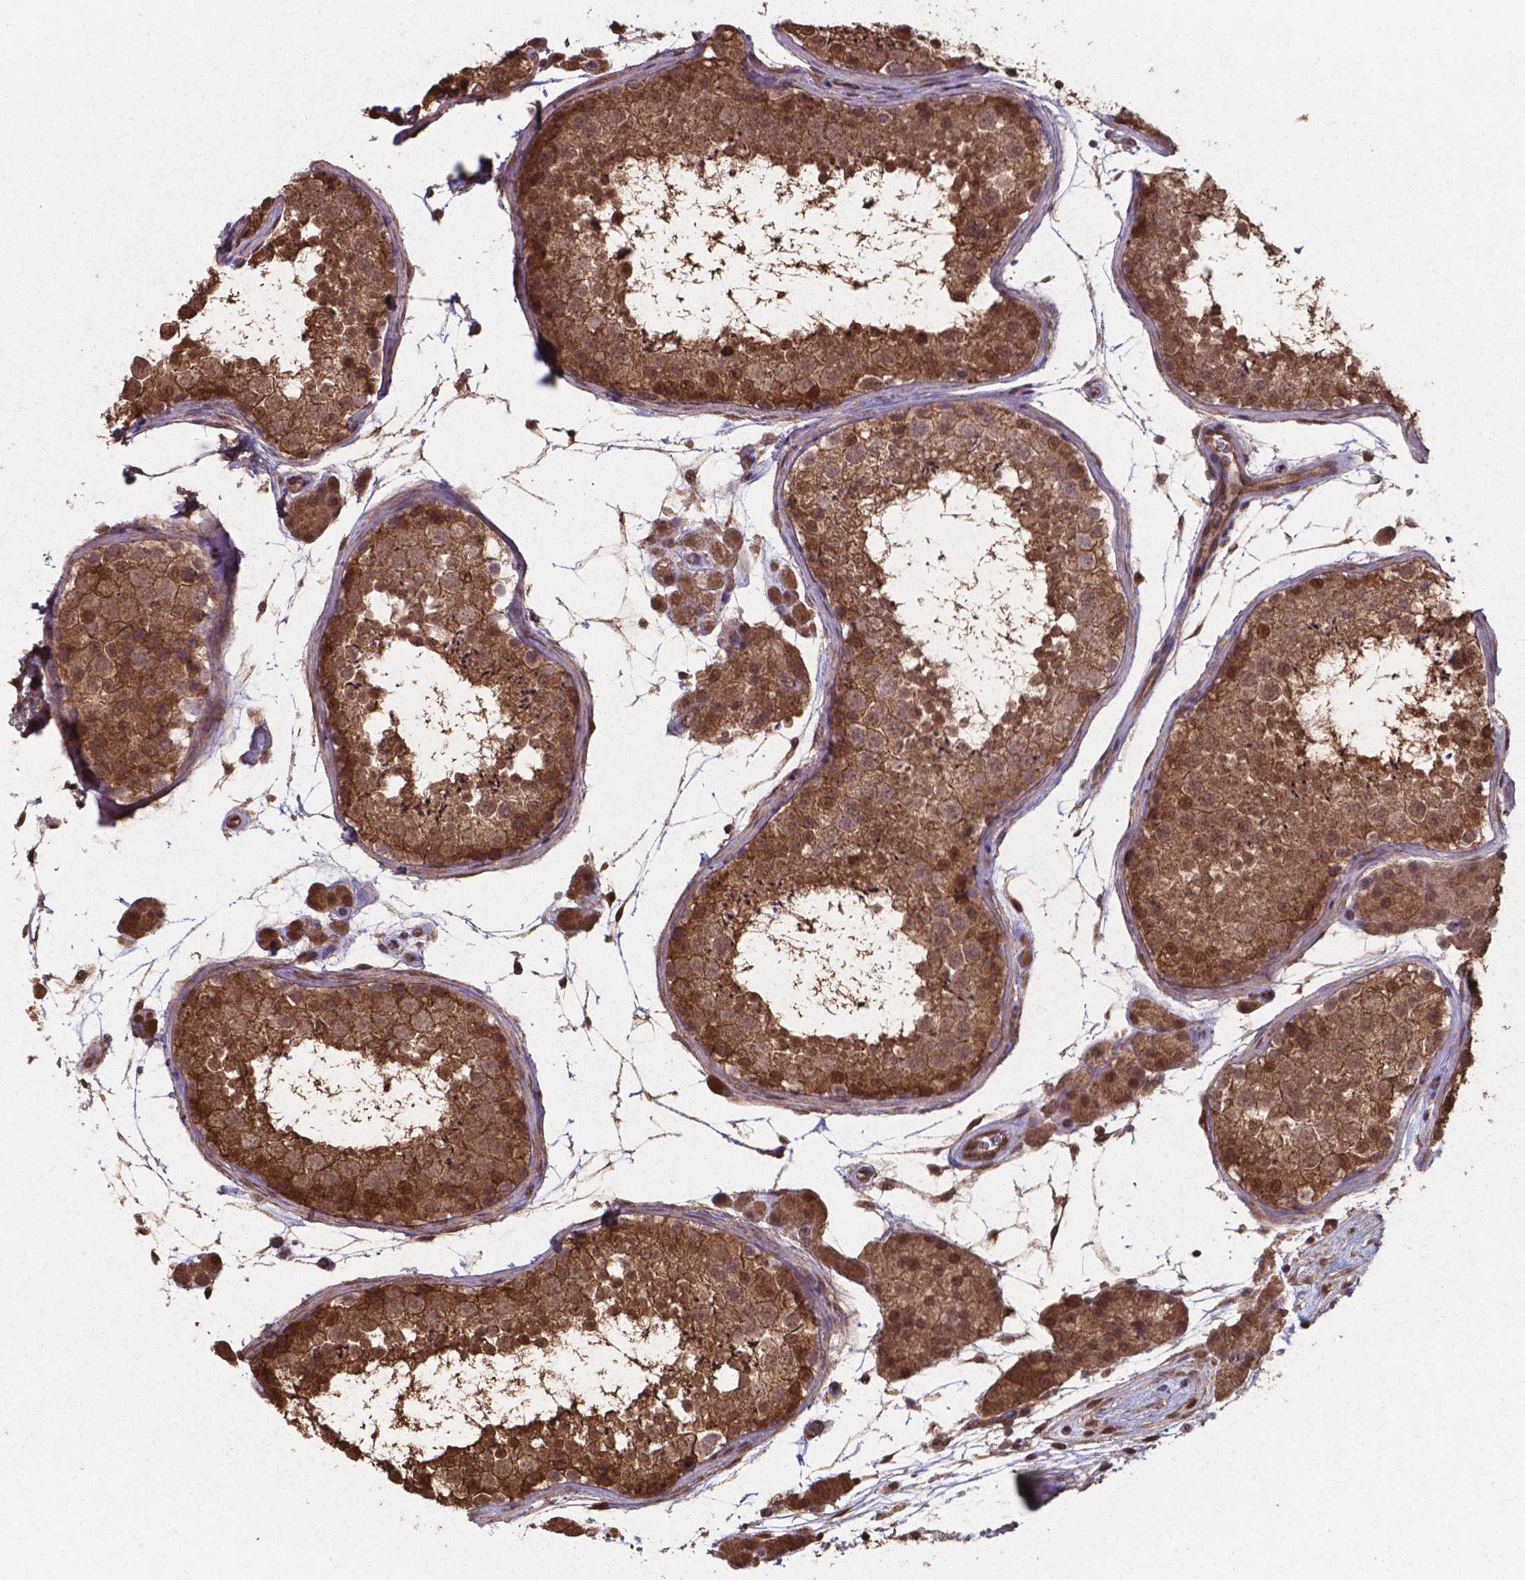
{"staining": {"intensity": "strong", "quantity": ">75%", "location": "cytoplasmic/membranous,nuclear"}, "tissue": "testis", "cell_type": "Cells in seminiferous ducts", "image_type": "normal", "snomed": [{"axis": "morphology", "description": "Normal tissue, NOS"}, {"axis": "topography", "description": "Testis"}], "caption": "IHC photomicrograph of normal testis: human testis stained using immunohistochemistry (IHC) reveals high levels of strong protein expression localized specifically in the cytoplasmic/membranous,nuclear of cells in seminiferous ducts, appearing as a cytoplasmic/membranous,nuclear brown color.", "gene": "CHP2", "patient": {"sex": "male", "age": 41}}